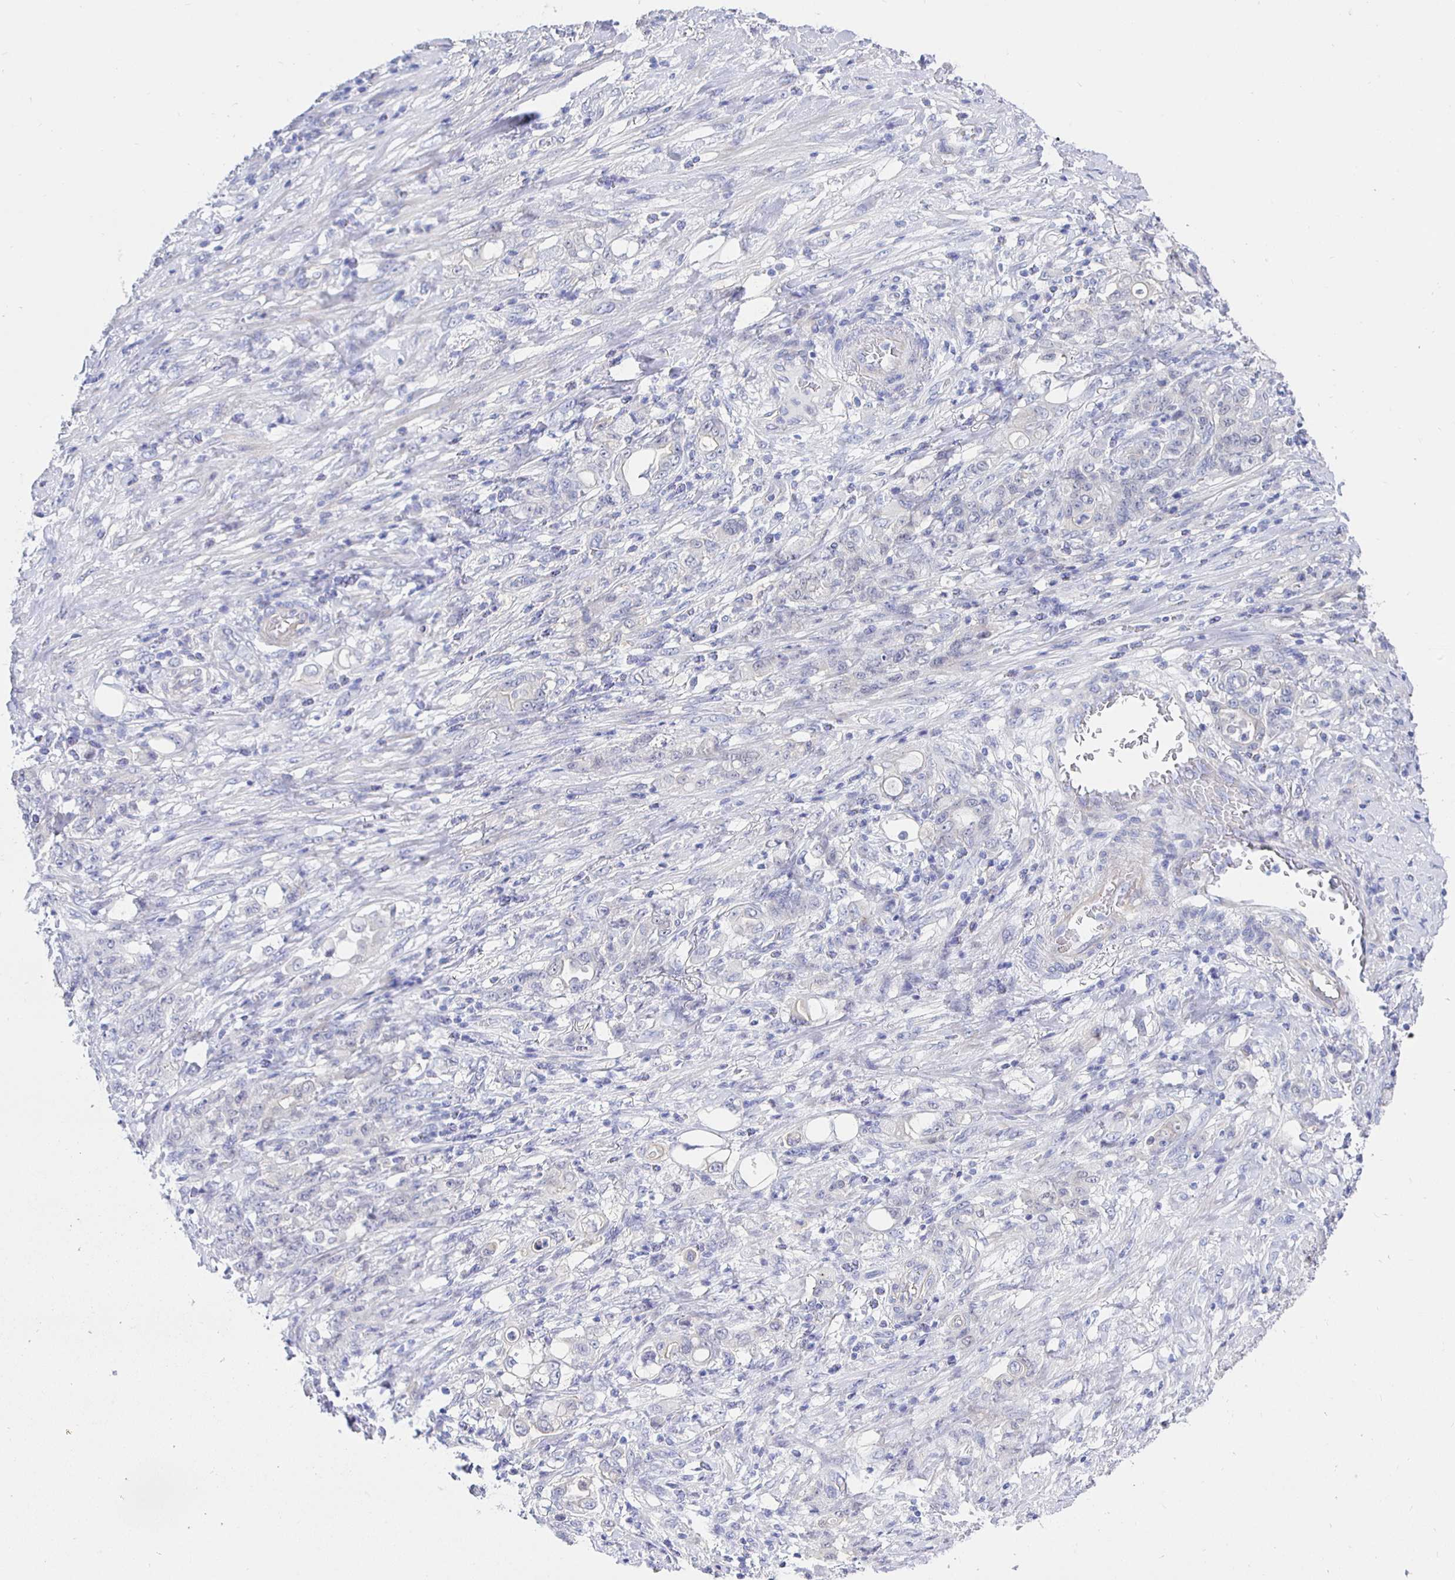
{"staining": {"intensity": "negative", "quantity": "none", "location": "none"}, "tissue": "stomach cancer", "cell_type": "Tumor cells", "image_type": "cancer", "snomed": [{"axis": "morphology", "description": "Adenocarcinoma, NOS"}, {"axis": "topography", "description": "Stomach"}], "caption": "Immunohistochemistry of stomach cancer displays no staining in tumor cells.", "gene": "HSPA4L", "patient": {"sex": "female", "age": 79}}